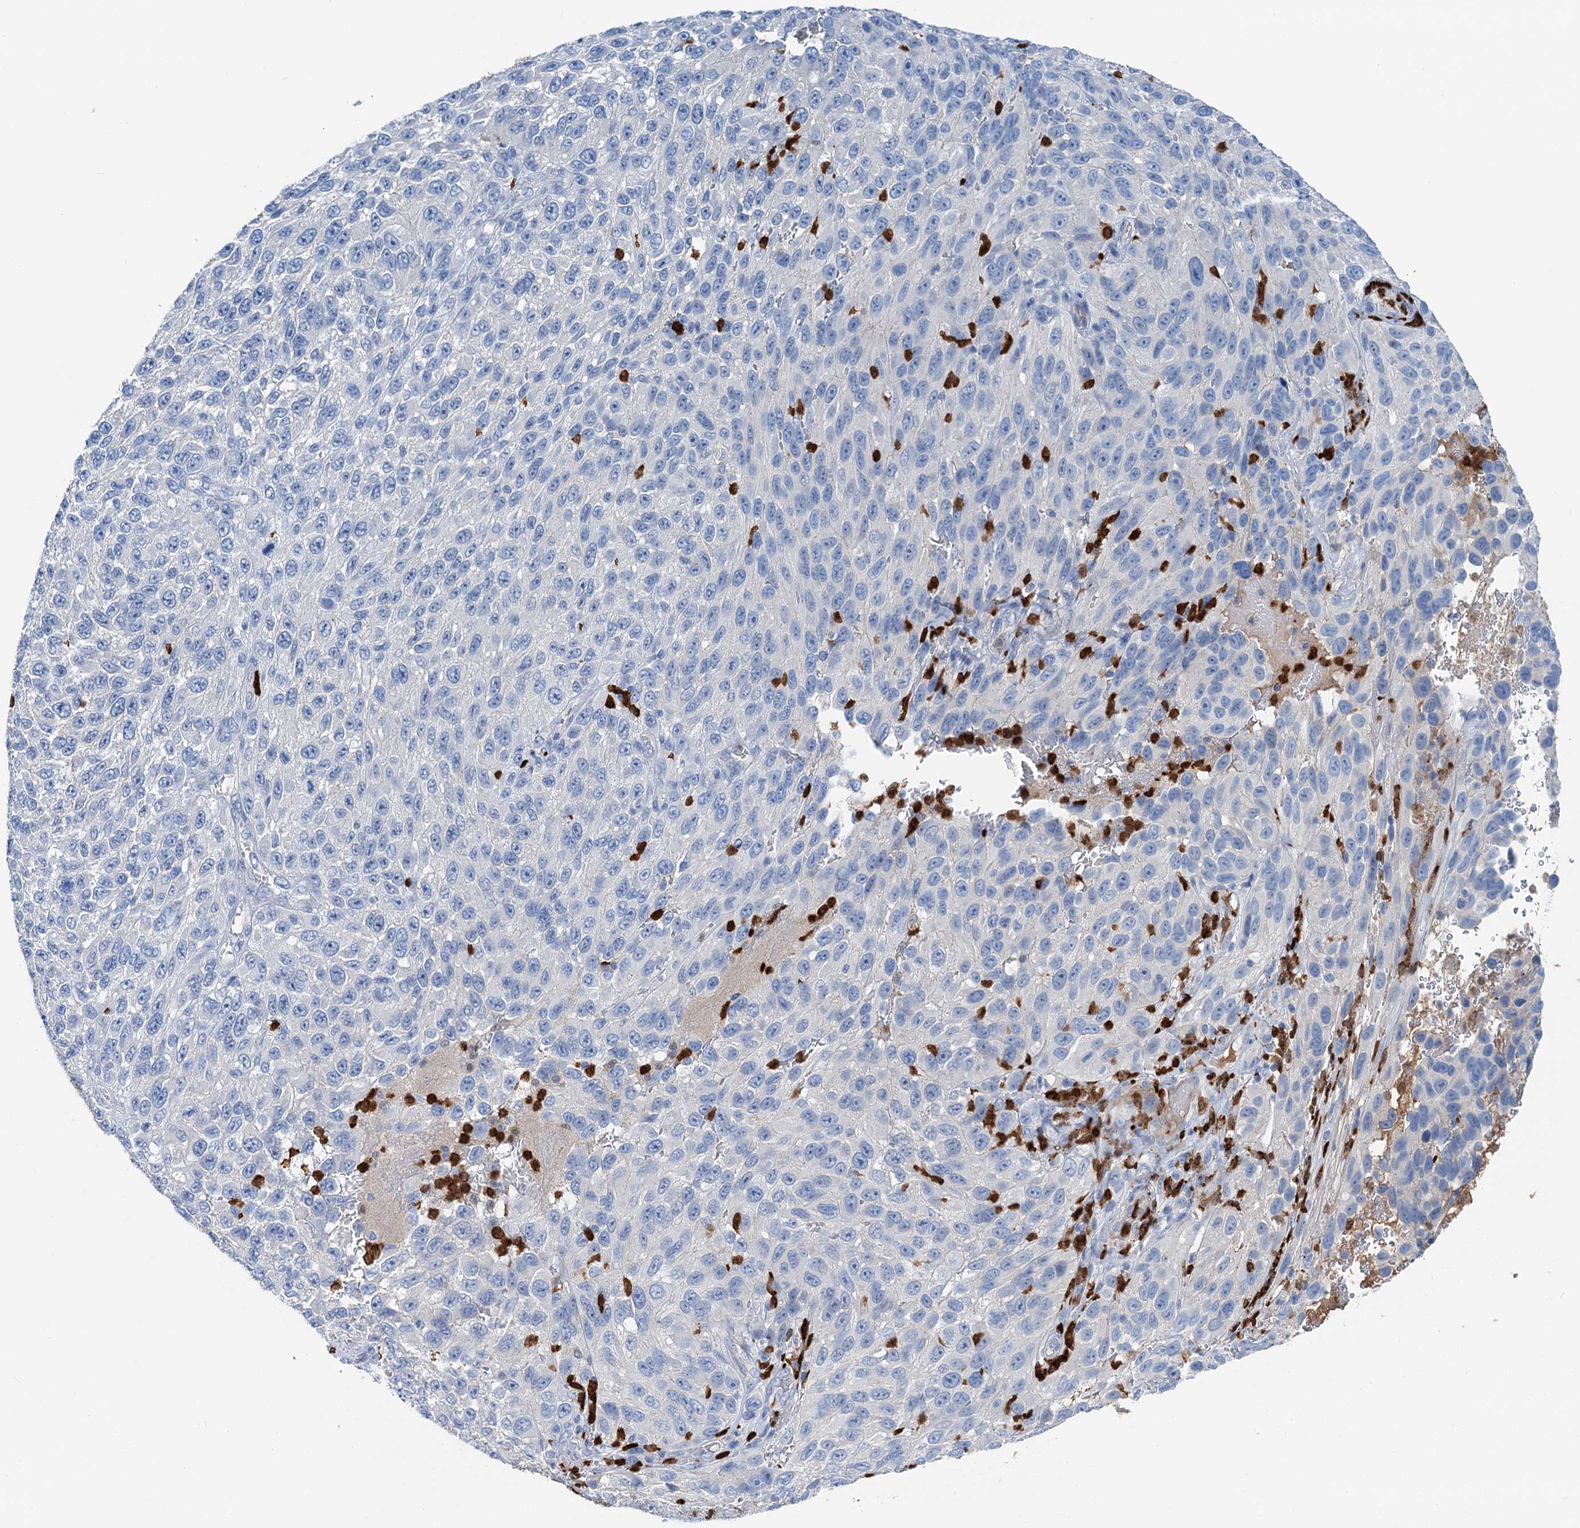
{"staining": {"intensity": "negative", "quantity": "none", "location": "none"}, "tissue": "melanoma", "cell_type": "Tumor cells", "image_type": "cancer", "snomed": [{"axis": "morphology", "description": "Normal tissue, NOS"}, {"axis": "morphology", "description": "Malignant melanoma, NOS"}, {"axis": "topography", "description": "Skin"}], "caption": "Immunohistochemistry image of human melanoma stained for a protein (brown), which shows no expression in tumor cells. Brightfield microscopy of immunohistochemistry stained with DAB (brown) and hematoxylin (blue), captured at high magnification.", "gene": "OTOA", "patient": {"sex": "female", "age": 96}}